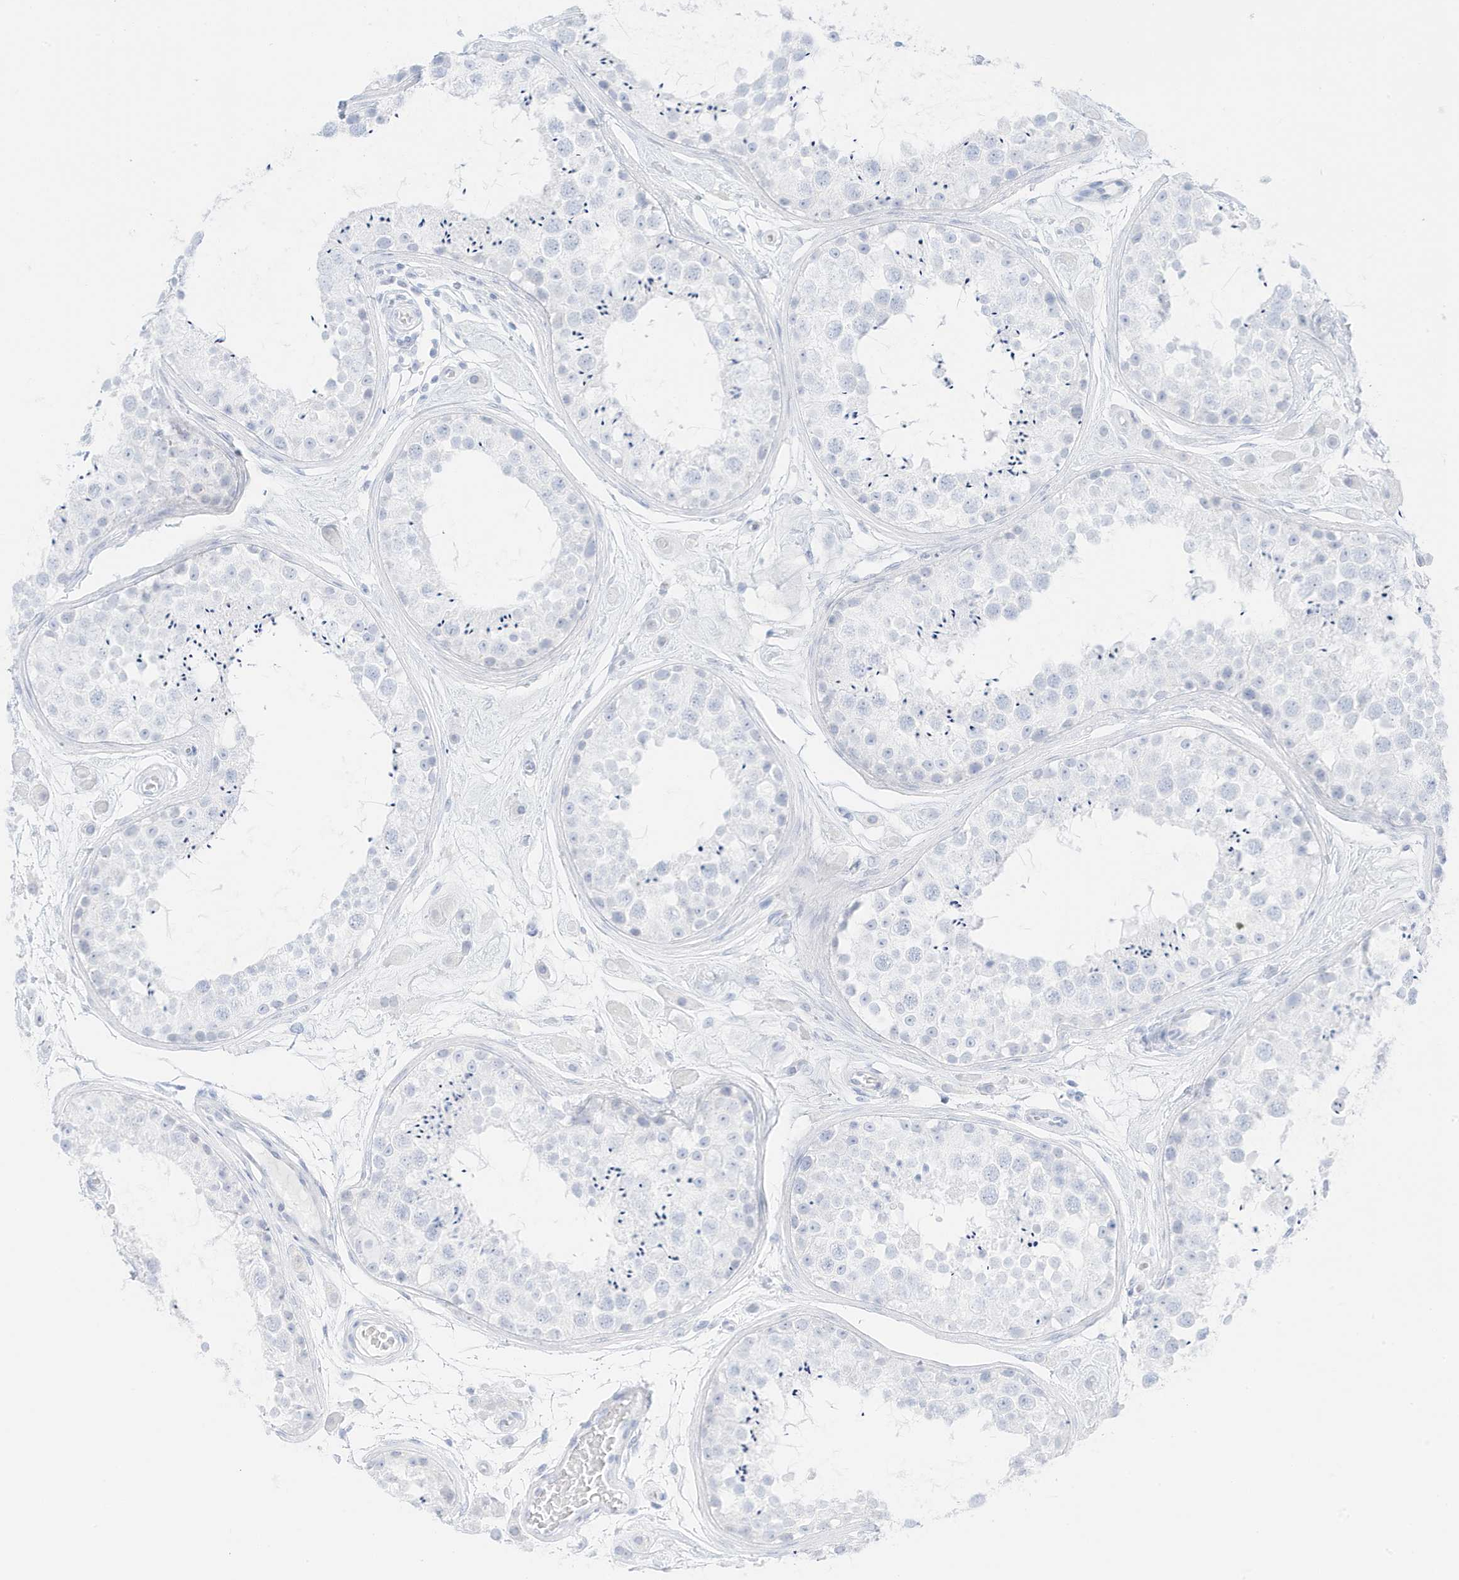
{"staining": {"intensity": "negative", "quantity": "none", "location": "none"}, "tissue": "testis", "cell_type": "Cells in seminiferous ducts", "image_type": "normal", "snomed": [{"axis": "morphology", "description": "Normal tissue, NOS"}, {"axis": "topography", "description": "Testis"}], "caption": "This is an immunohistochemistry photomicrograph of unremarkable human testis. There is no staining in cells in seminiferous ducts.", "gene": "SLC22A13", "patient": {"sex": "male", "age": 25}}